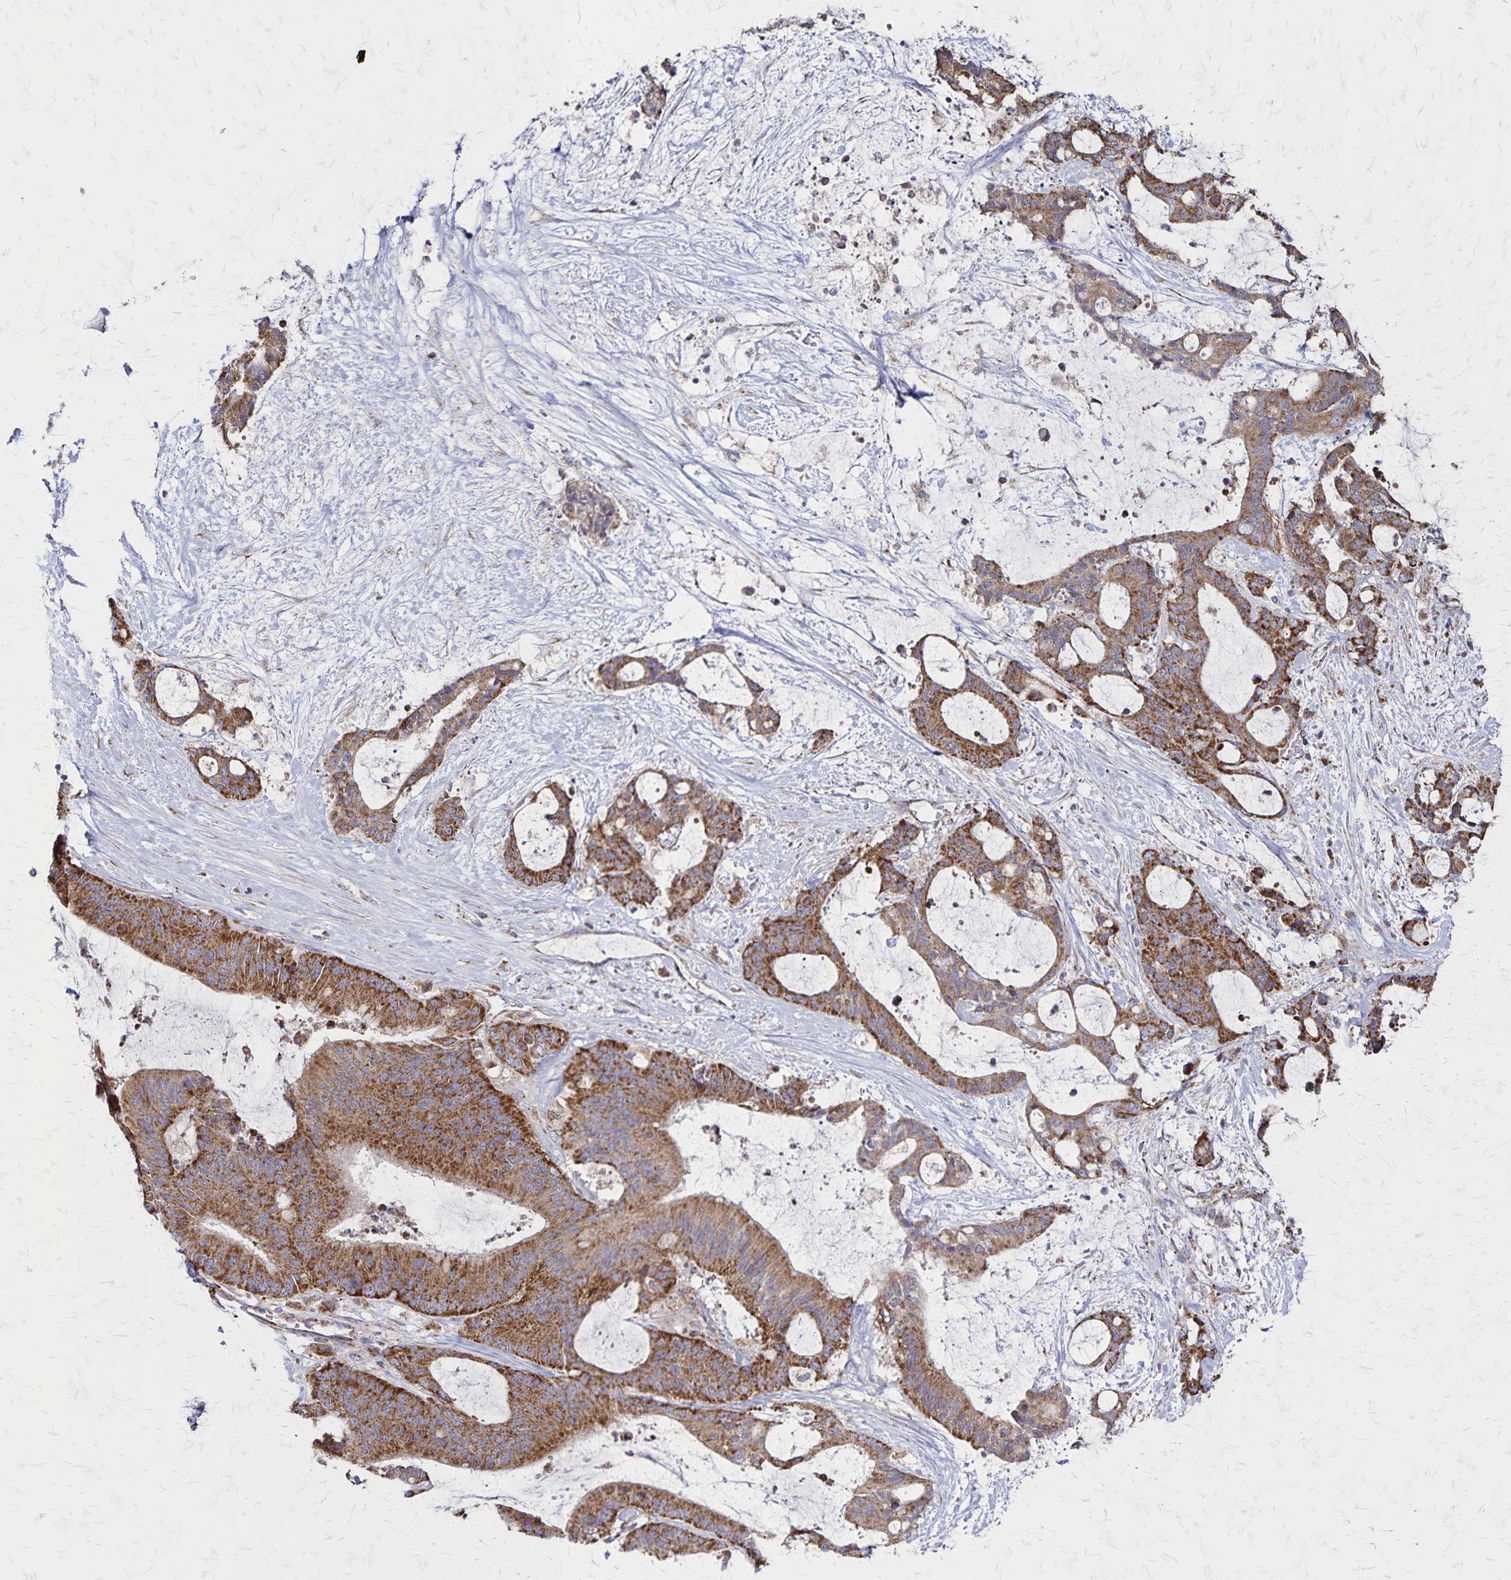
{"staining": {"intensity": "moderate", "quantity": ">75%", "location": "cytoplasmic/membranous"}, "tissue": "liver cancer", "cell_type": "Tumor cells", "image_type": "cancer", "snomed": [{"axis": "morphology", "description": "Normal tissue, NOS"}, {"axis": "morphology", "description": "Cholangiocarcinoma"}, {"axis": "topography", "description": "Liver"}, {"axis": "topography", "description": "Peripheral nerve tissue"}], "caption": "Liver cancer (cholangiocarcinoma) was stained to show a protein in brown. There is medium levels of moderate cytoplasmic/membranous staining in about >75% of tumor cells. Immunohistochemistry stains the protein of interest in brown and the nuclei are stained blue.", "gene": "NFS1", "patient": {"sex": "female", "age": 73}}